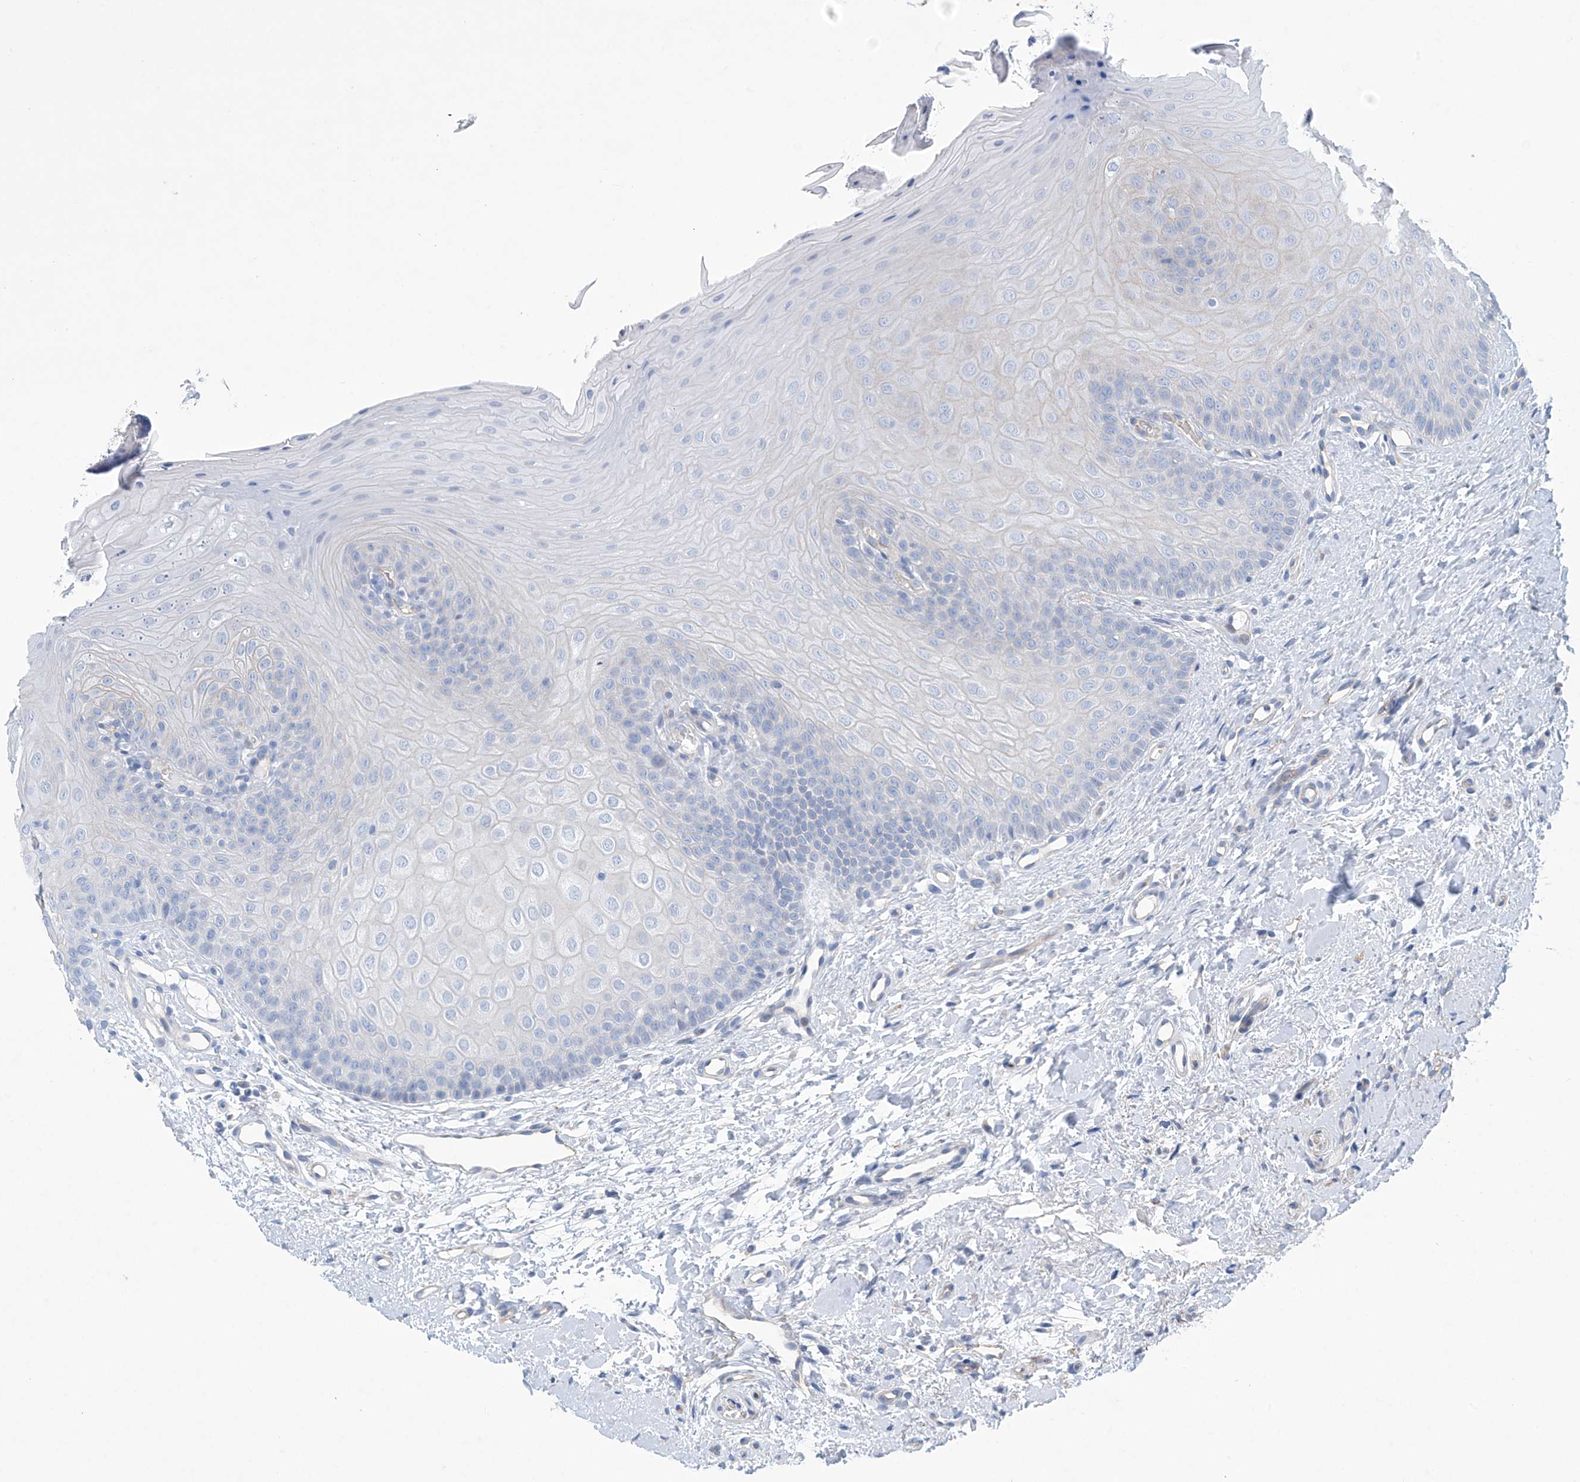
{"staining": {"intensity": "negative", "quantity": "none", "location": "none"}, "tissue": "oral mucosa", "cell_type": "Squamous epithelial cells", "image_type": "normal", "snomed": [{"axis": "morphology", "description": "Normal tissue, NOS"}, {"axis": "topography", "description": "Oral tissue"}], "caption": "High power microscopy micrograph of an immunohistochemistry (IHC) image of unremarkable oral mucosa, revealing no significant staining in squamous epithelial cells.", "gene": "ABHD13", "patient": {"sex": "female", "age": 68}}